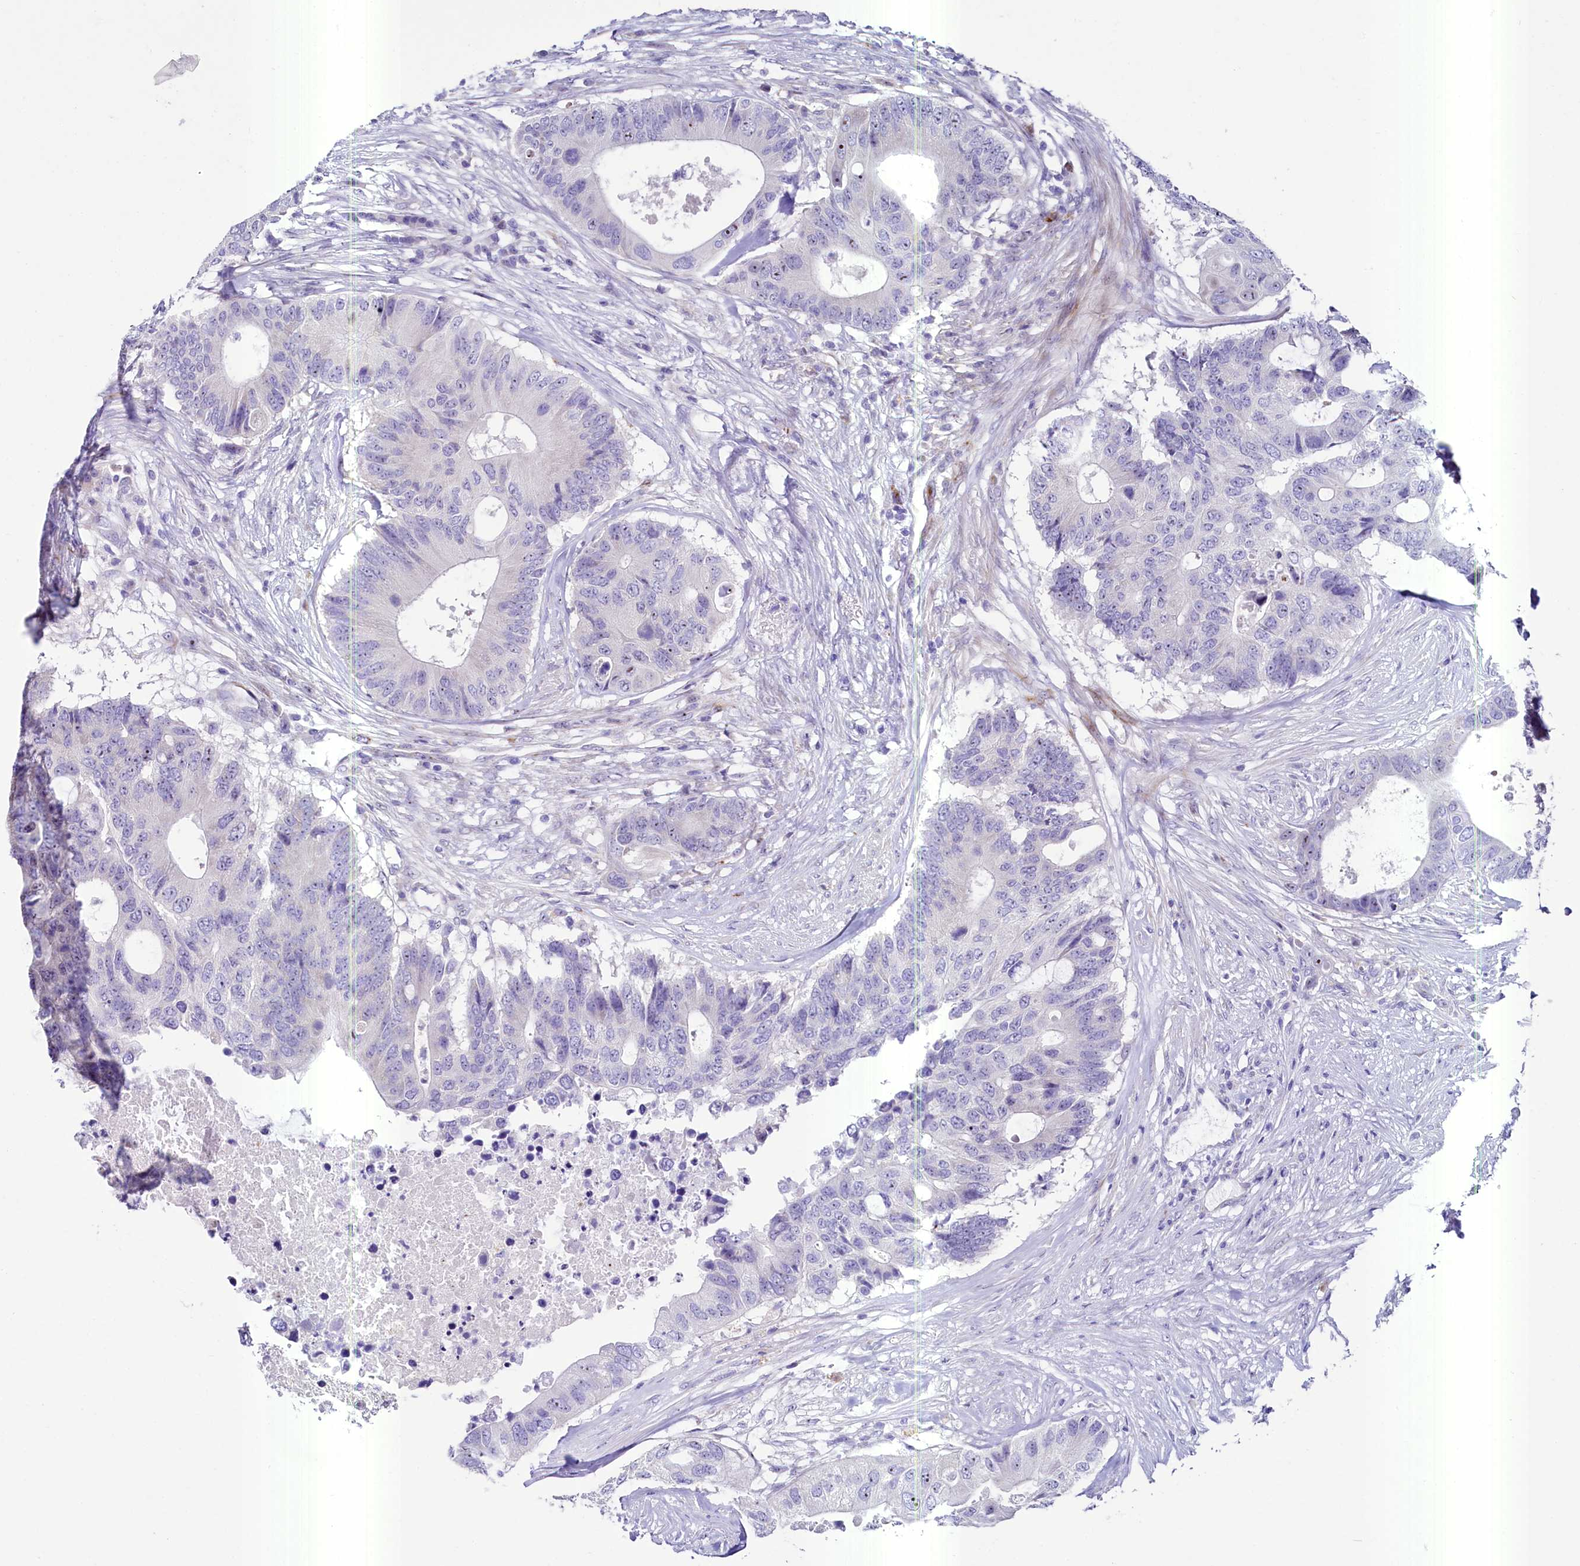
{"staining": {"intensity": "moderate", "quantity": "<25%", "location": "nuclear"}, "tissue": "colorectal cancer", "cell_type": "Tumor cells", "image_type": "cancer", "snomed": [{"axis": "morphology", "description": "Adenocarcinoma, NOS"}, {"axis": "topography", "description": "Colon"}], "caption": "A high-resolution micrograph shows immunohistochemistry staining of colorectal cancer, which shows moderate nuclear expression in approximately <25% of tumor cells.", "gene": "SH3TC2", "patient": {"sex": "male", "age": 71}}